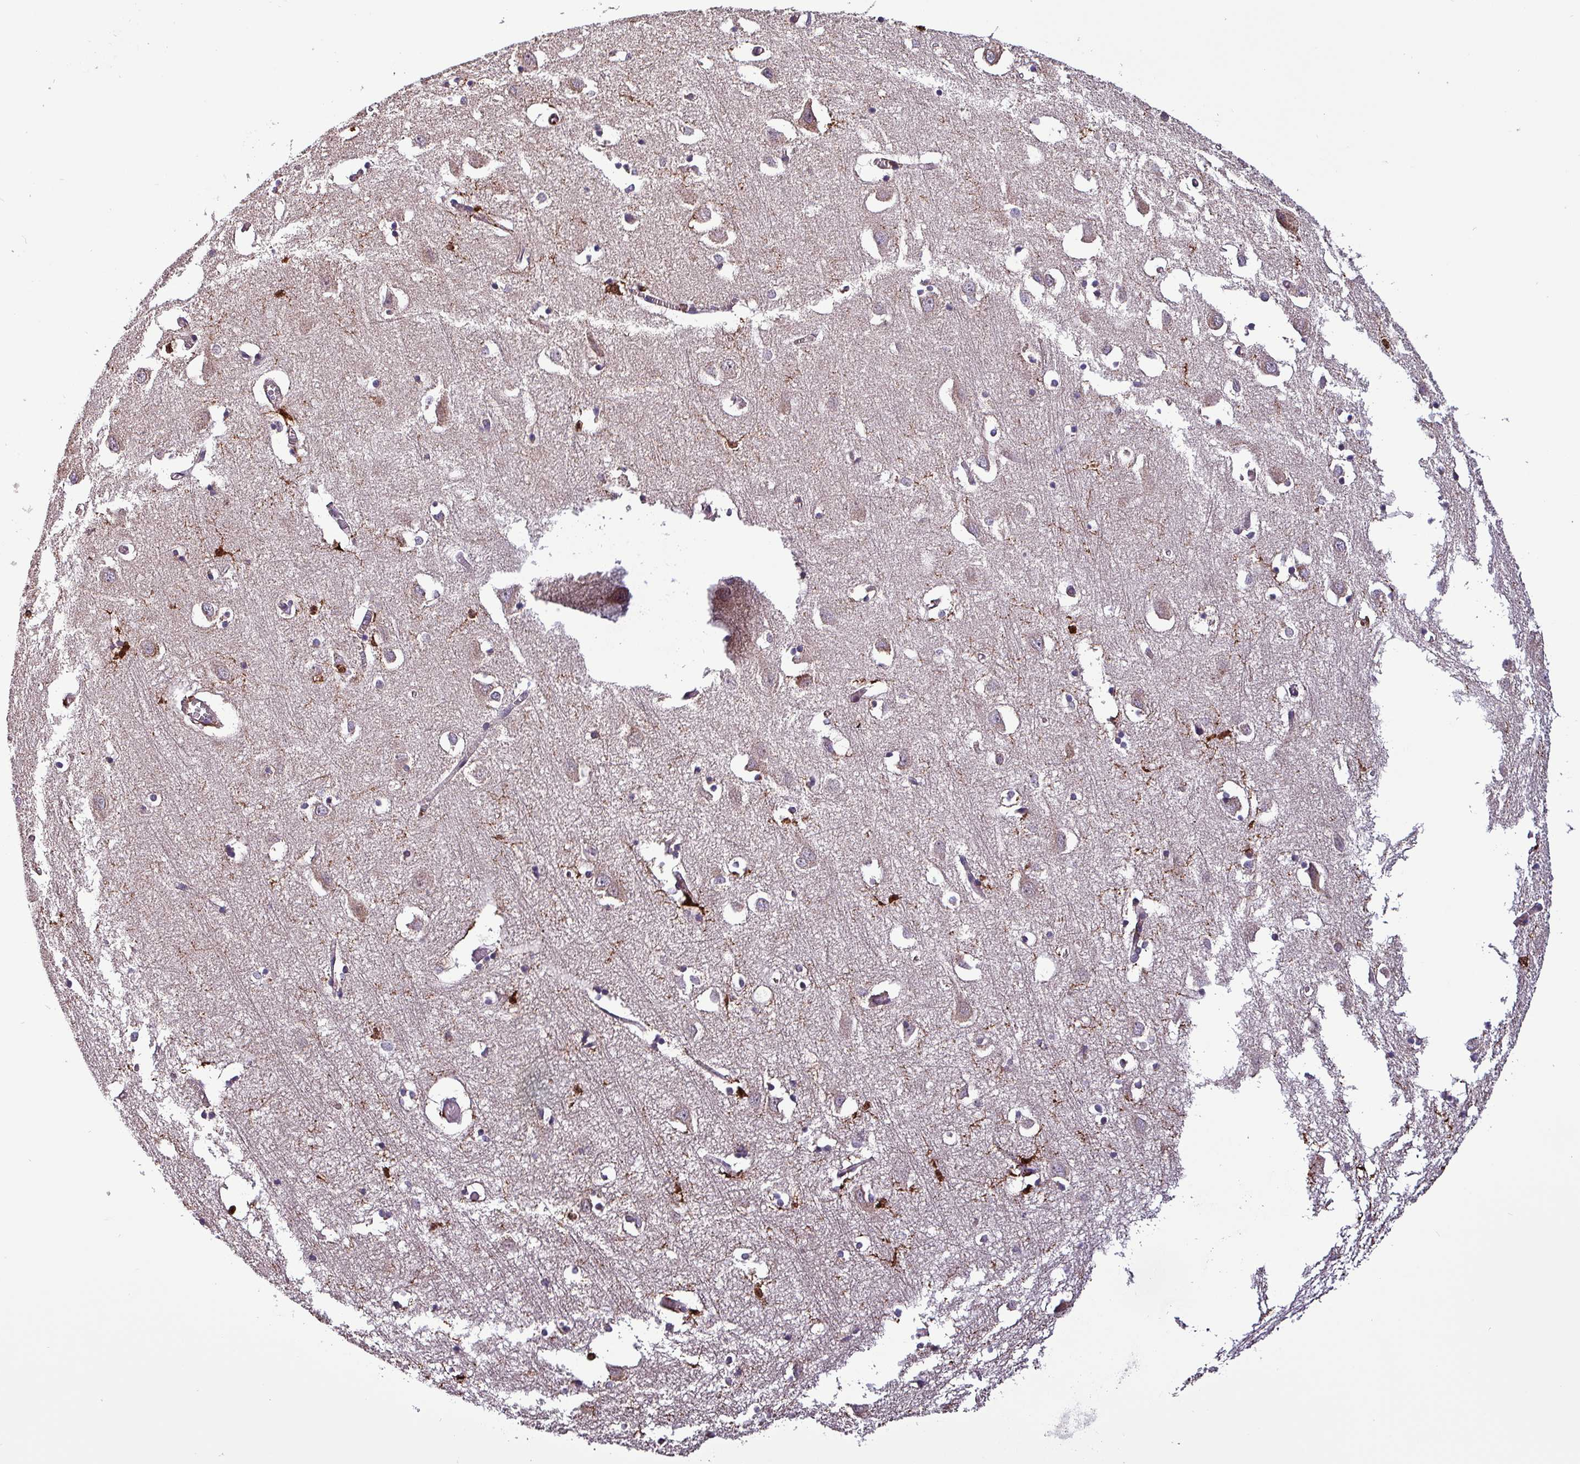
{"staining": {"intensity": "weak", "quantity": "25%-75%", "location": "cytoplasmic/membranous"}, "tissue": "cerebral cortex", "cell_type": "Endothelial cells", "image_type": "normal", "snomed": [{"axis": "morphology", "description": "Normal tissue, NOS"}, {"axis": "topography", "description": "Cerebral cortex"}], "caption": "Cerebral cortex stained with DAB (3,3'-diaminobenzidine) immunohistochemistry (IHC) exhibits low levels of weak cytoplasmic/membranous positivity in approximately 25%-75% of endothelial cells.", "gene": "SCIN", "patient": {"sex": "male", "age": 70}}